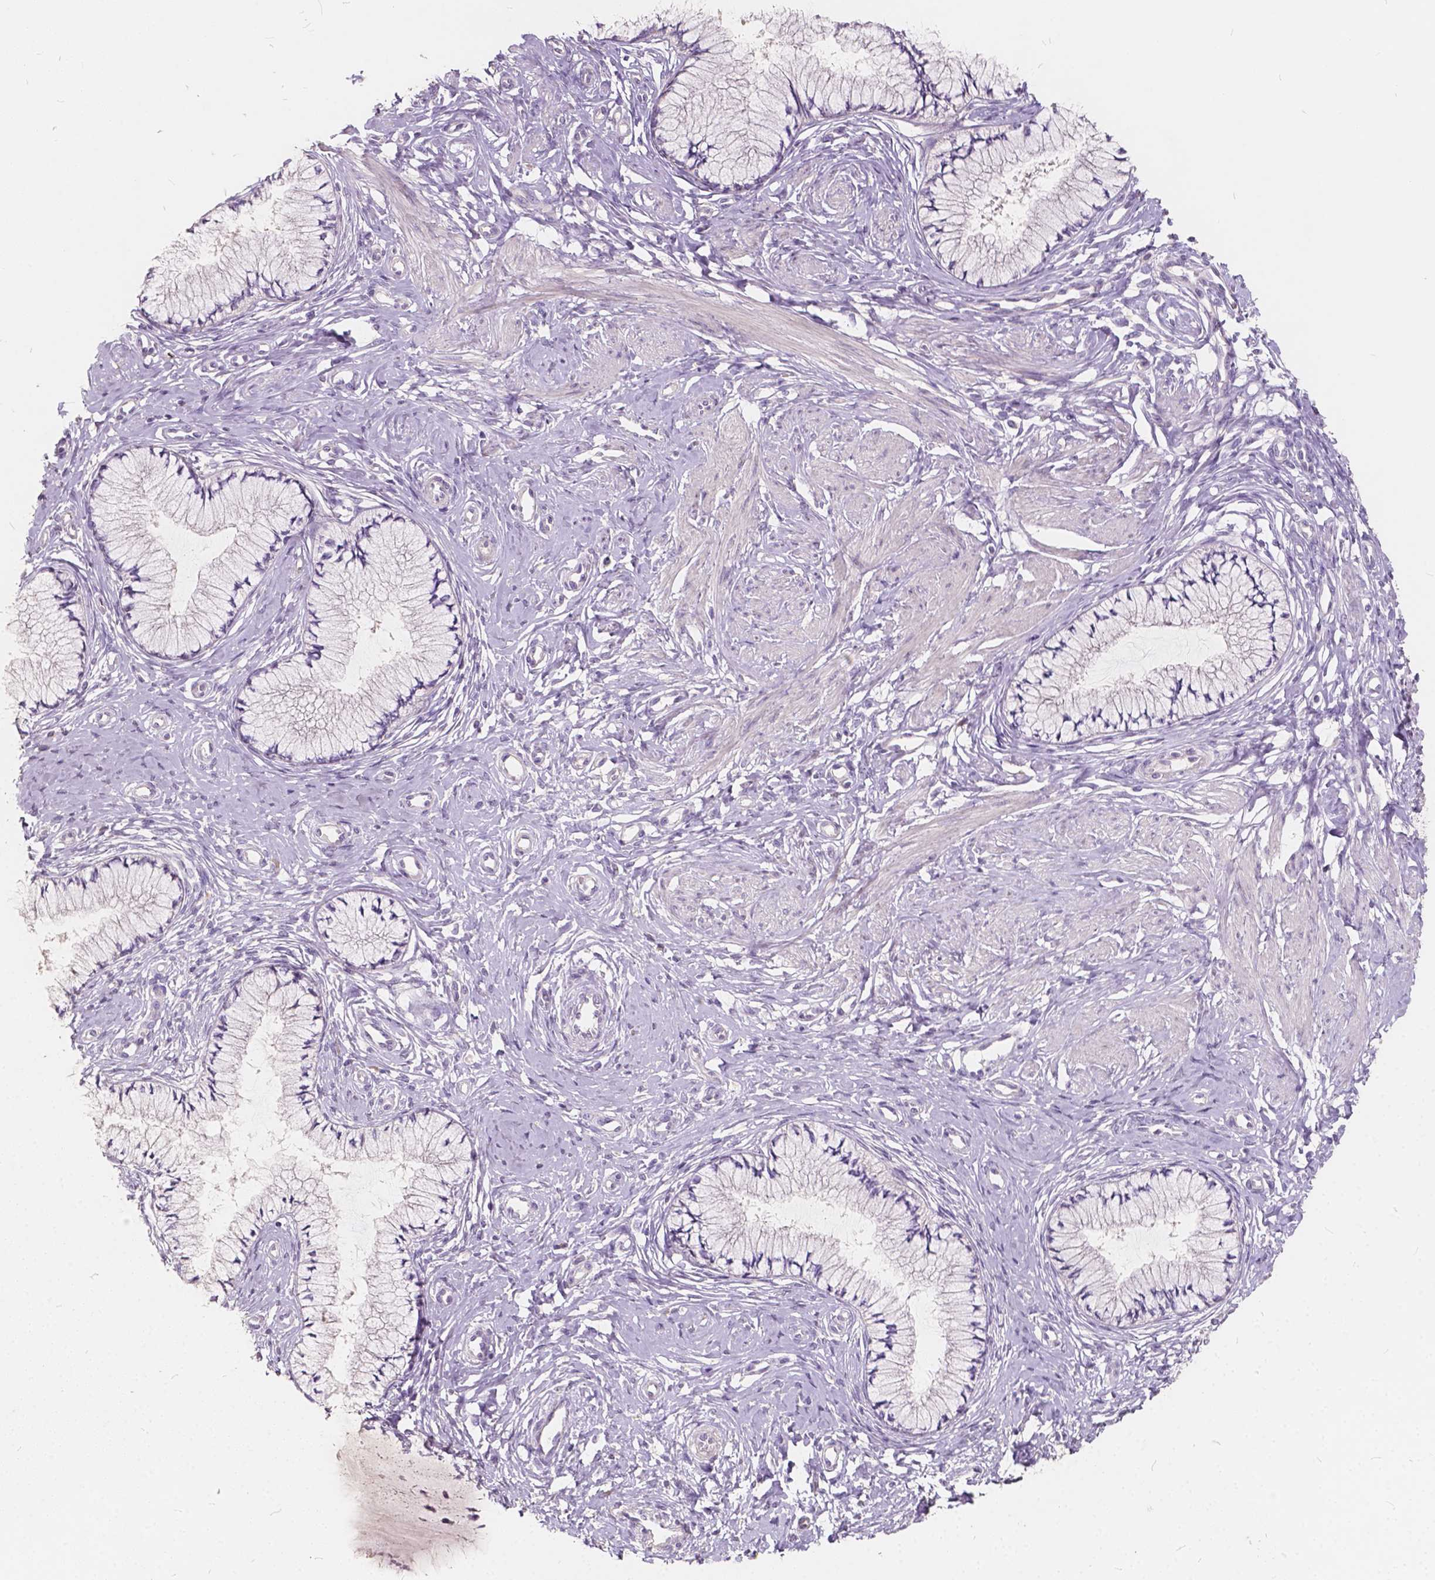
{"staining": {"intensity": "negative", "quantity": "none", "location": "none"}, "tissue": "cervix", "cell_type": "Glandular cells", "image_type": "normal", "snomed": [{"axis": "morphology", "description": "Normal tissue, NOS"}, {"axis": "topography", "description": "Cervix"}], "caption": "Immunohistochemistry (IHC) of benign cervix demonstrates no positivity in glandular cells.", "gene": "SLC7A8", "patient": {"sex": "female", "age": 37}}